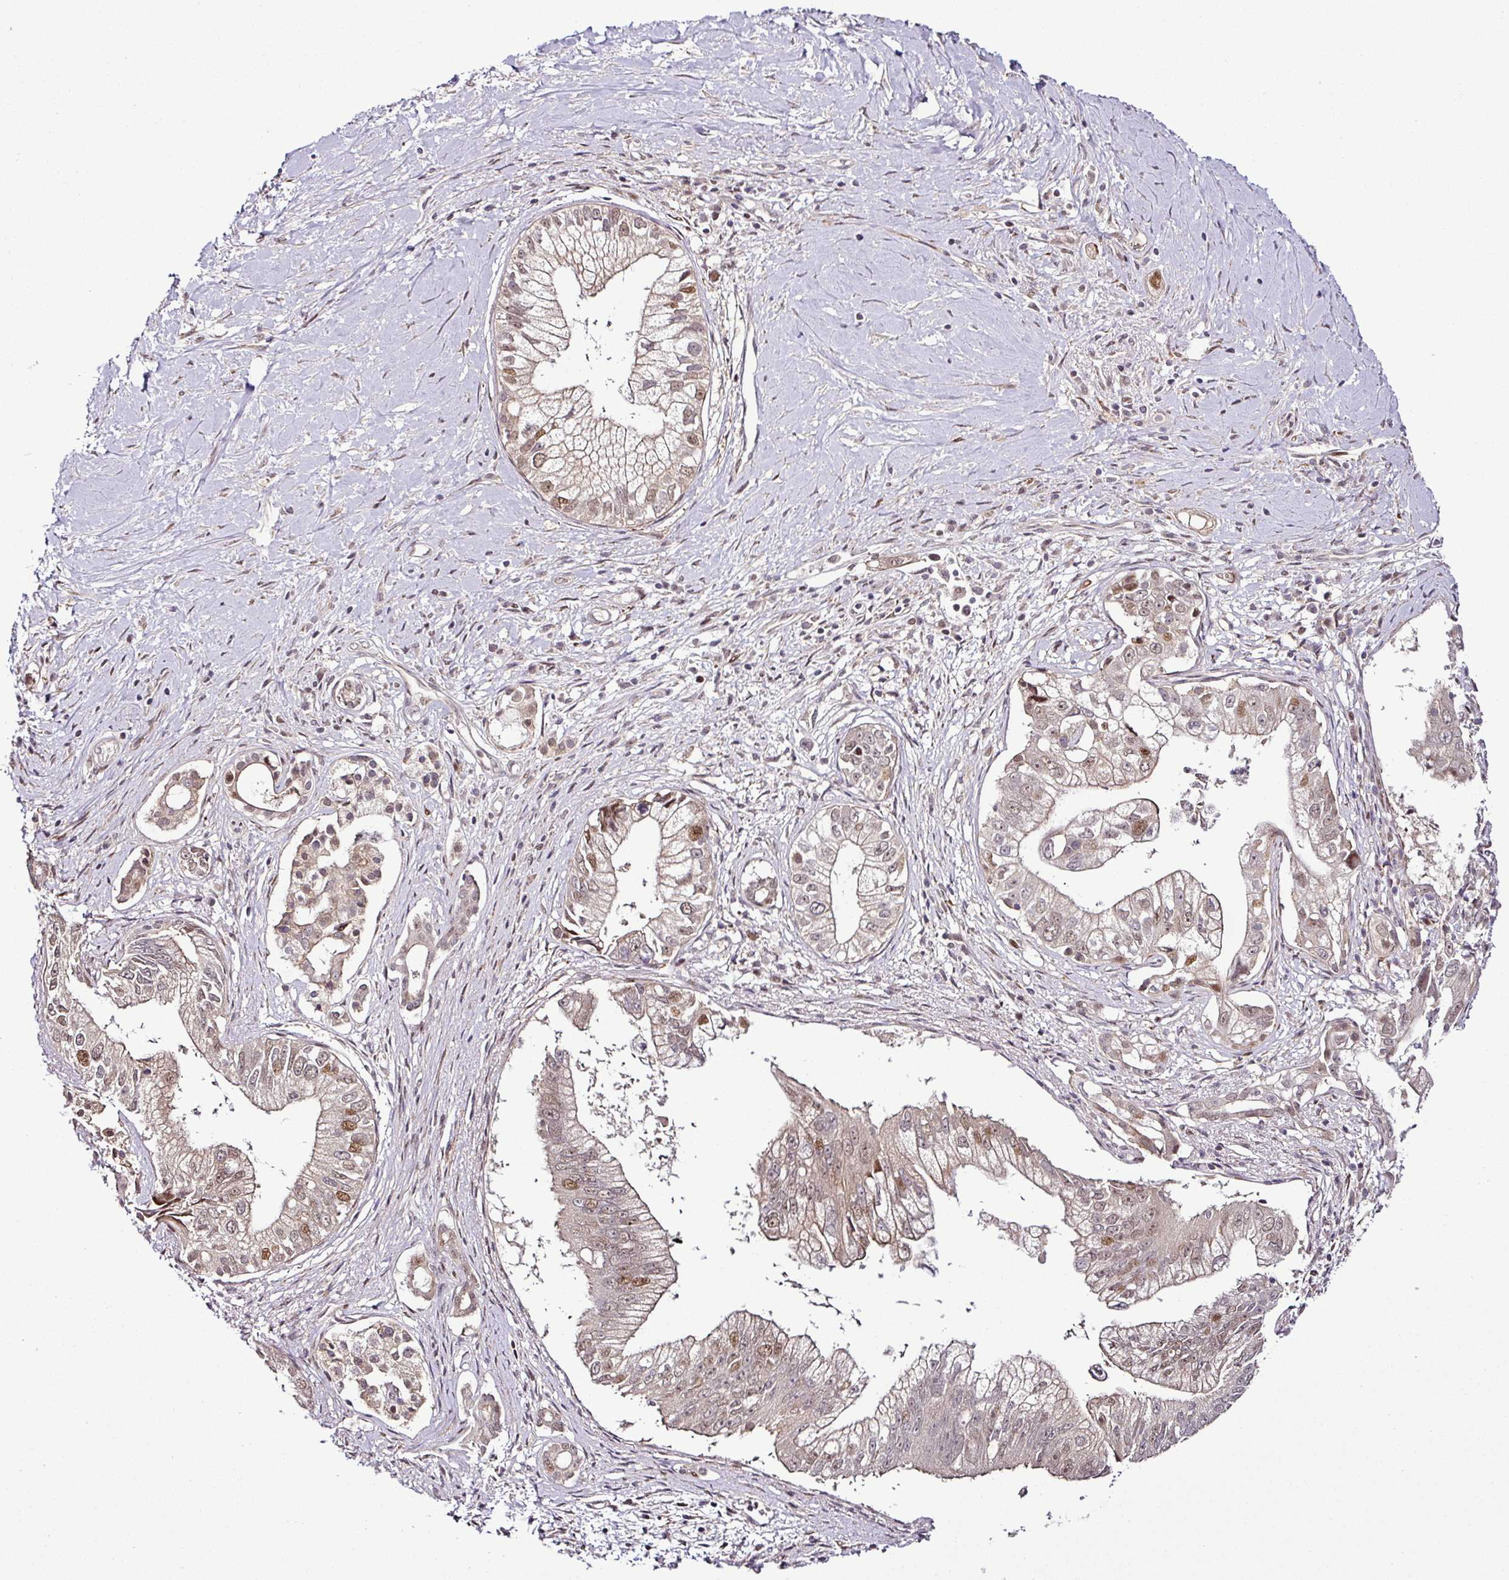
{"staining": {"intensity": "moderate", "quantity": "<25%", "location": "nuclear"}, "tissue": "pancreatic cancer", "cell_type": "Tumor cells", "image_type": "cancer", "snomed": [{"axis": "morphology", "description": "Adenocarcinoma, NOS"}, {"axis": "topography", "description": "Pancreas"}], "caption": "Protein expression analysis of human pancreatic adenocarcinoma reveals moderate nuclear staining in about <25% of tumor cells. (DAB (3,3'-diaminobenzidine) IHC, brown staining for protein, blue staining for nuclei).", "gene": "COPRS", "patient": {"sex": "male", "age": 70}}